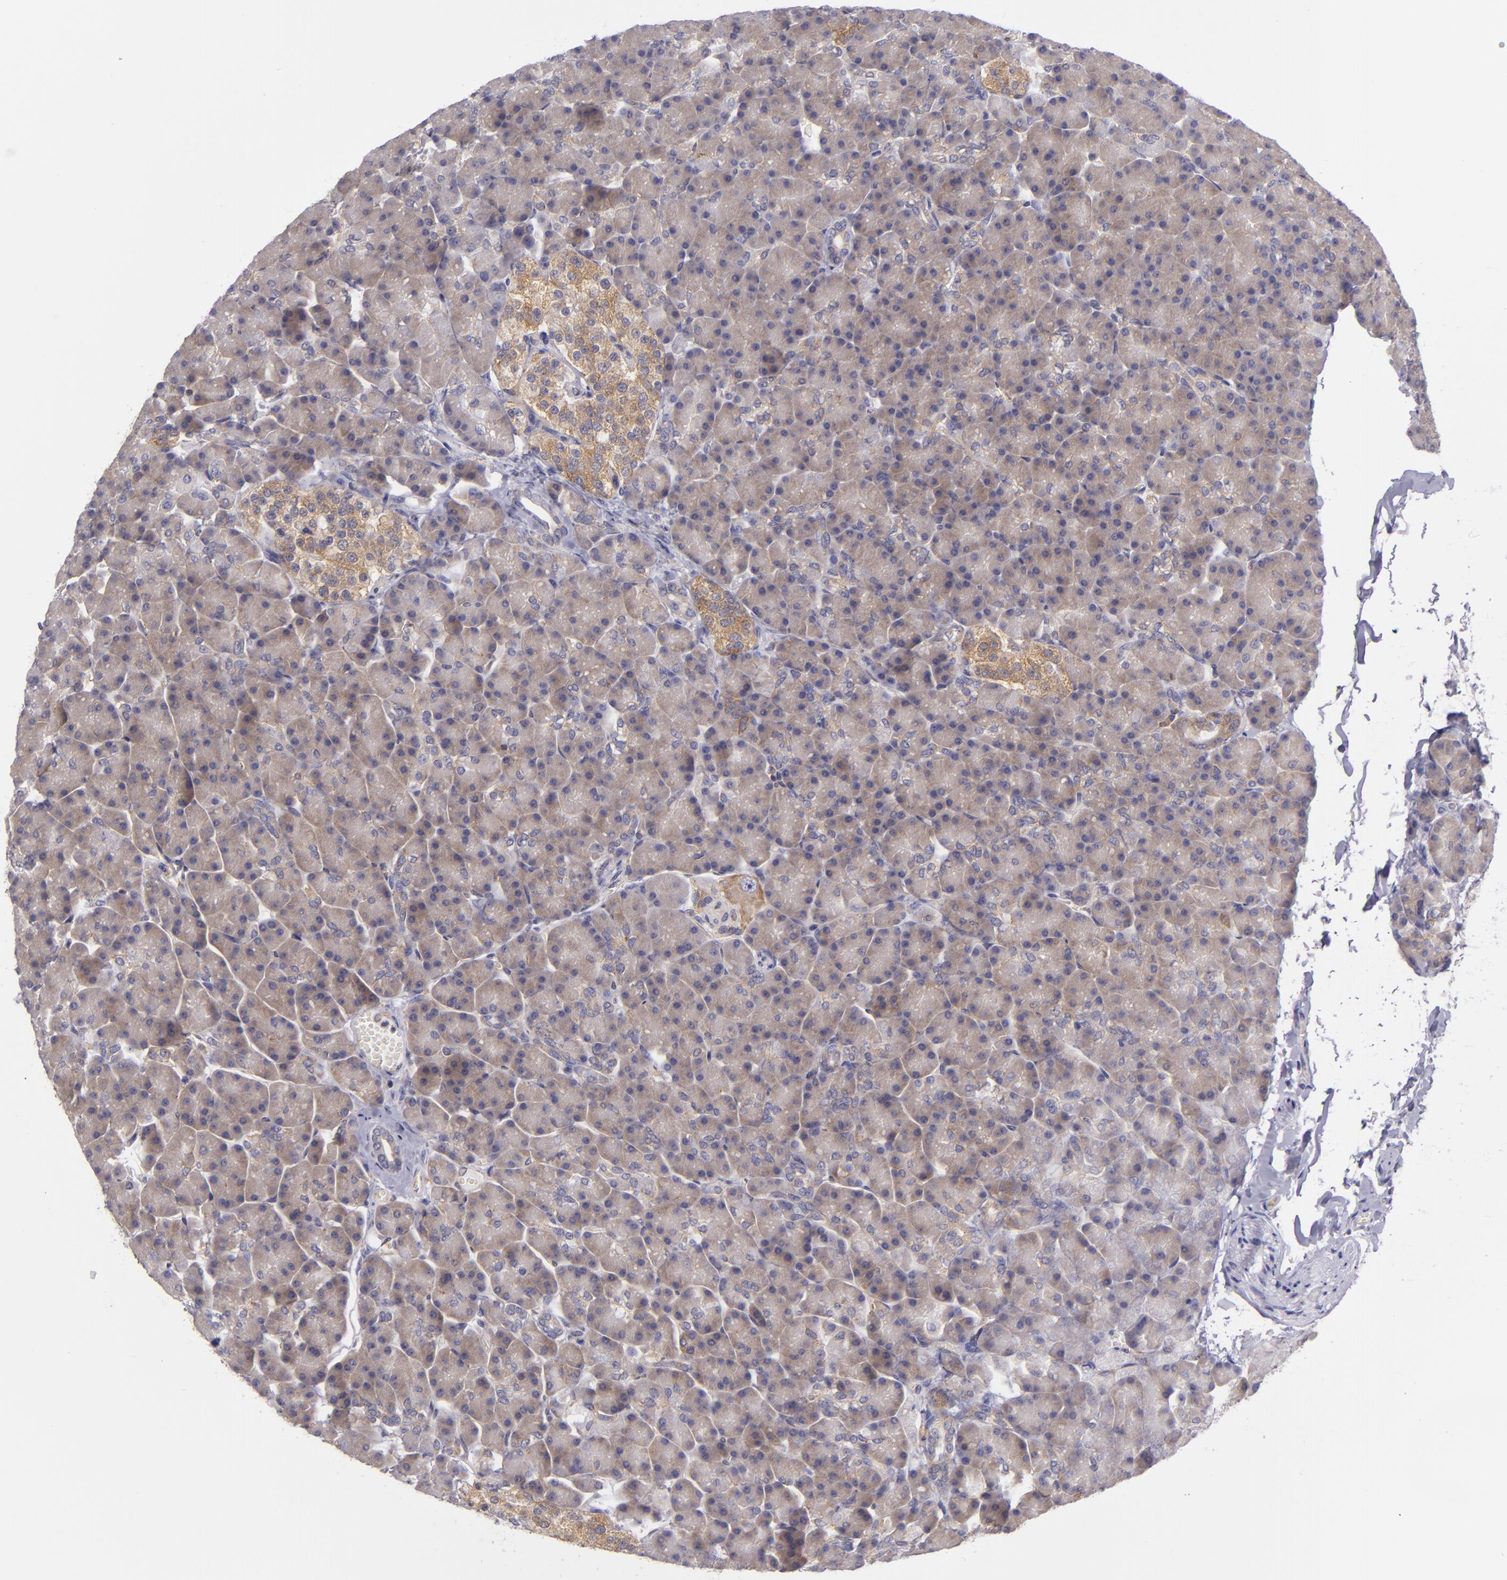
{"staining": {"intensity": "weak", "quantity": ">75%", "location": "cytoplasmic/membranous"}, "tissue": "pancreas", "cell_type": "Exocrine glandular cells", "image_type": "normal", "snomed": [{"axis": "morphology", "description": "Normal tissue, NOS"}, {"axis": "topography", "description": "Pancreas"}], "caption": "The photomicrograph shows staining of unremarkable pancreas, revealing weak cytoplasmic/membranous protein staining (brown color) within exocrine glandular cells. The protein of interest is stained brown, and the nuclei are stained in blue (DAB IHC with brightfield microscopy, high magnification).", "gene": "UPF3B", "patient": {"sex": "female", "age": 43}}